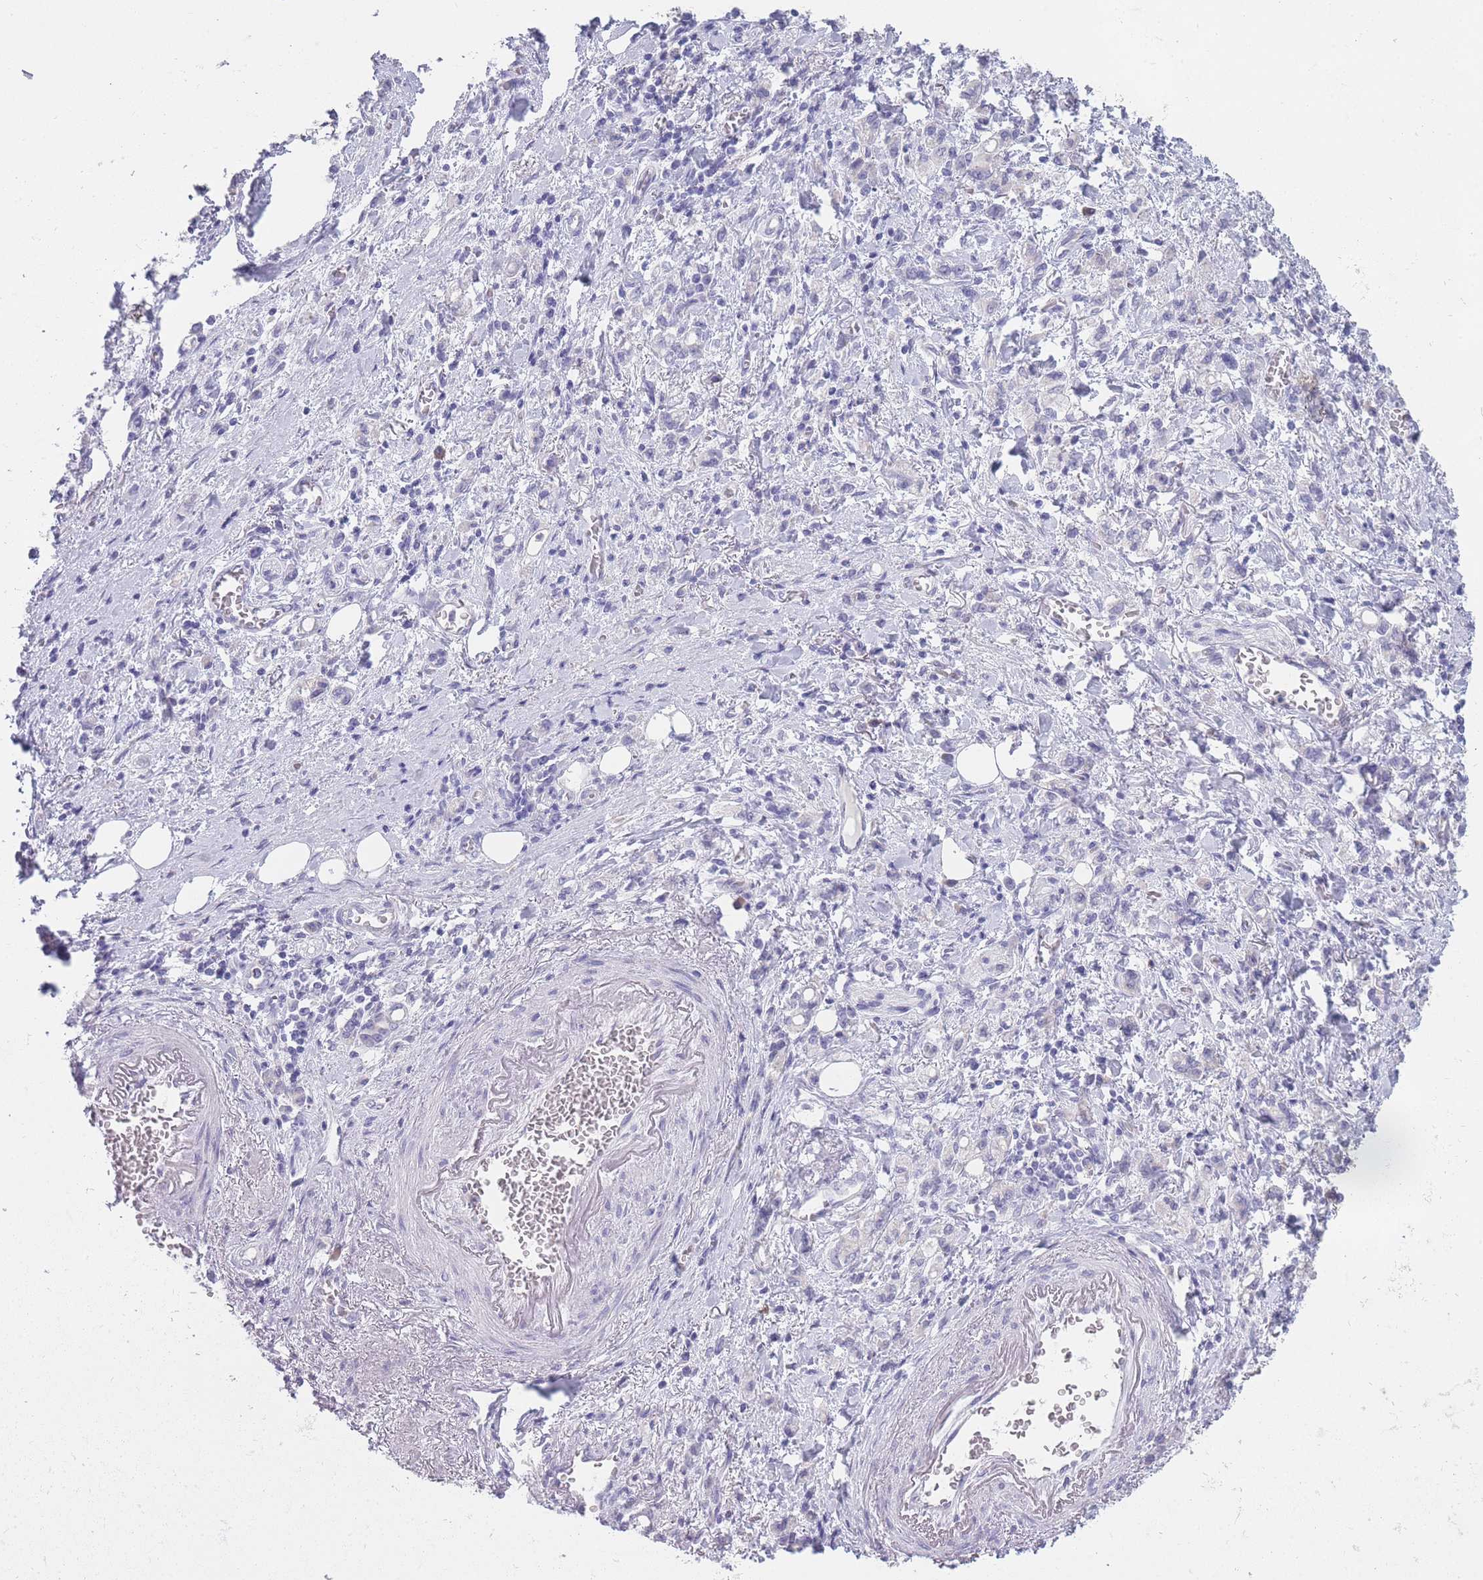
{"staining": {"intensity": "negative", "quantity": "none", "location": "none"}, "tissue": "stomach cancer", "cell_type": "Tumor cells", "image_type": "cancer", "snomed": [{"axis": "morphology", "description": "Adenocarcinoma, NOS"}, {"axis": "topography", "description": "Stomach"}], "caption": "High power microscopy histopathology image of an IHC histopathology image of stomach cancer (adenocarcinoma), revealing no significant expression in tumor cells.", "gene": "DCANP1", "patient": {"sex": "male", "age": 77}}